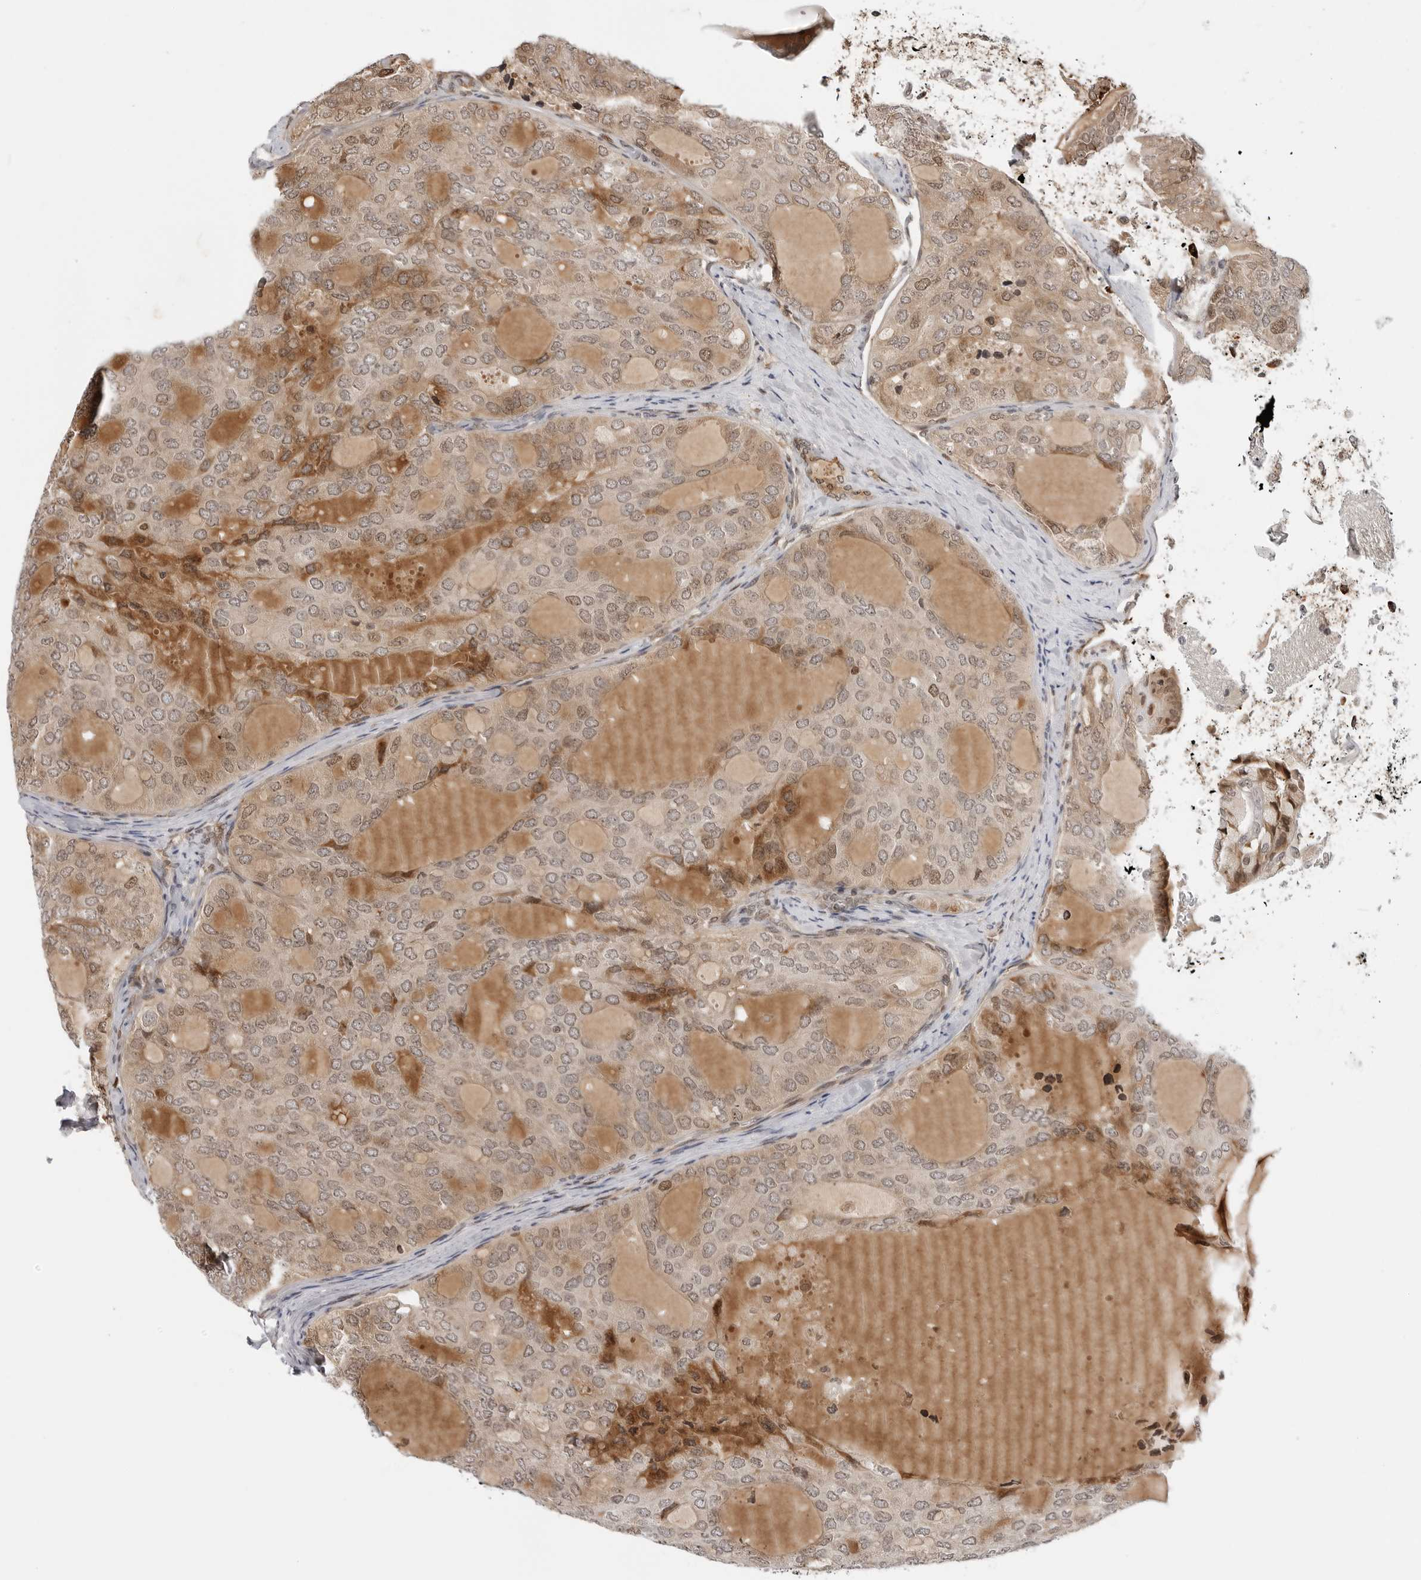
{"staining": {"intensity": "weak", "quantity": ">75%", "location": "cytoplasmic/membranous,nuclear"}, "tissue": "thyroid cancer", "cell_type": "Tumor cells", "image_type": "cancer", "snomed": [{"axis": "morphology", "description": "Follicular adenoma carcinoma, NOS"}, {"axis": "topography", "description": "Thyroid gland"}], "caption": "Brown immunohistochemical staining in human follicular adenoma carcinoma (thyroid) reveals weak cytoplasmic/membranous and nuclear expression in approximately >75% of tumor cells.", "gene": "TIPRL", "patient": {"sex": "male", "age": 75}}